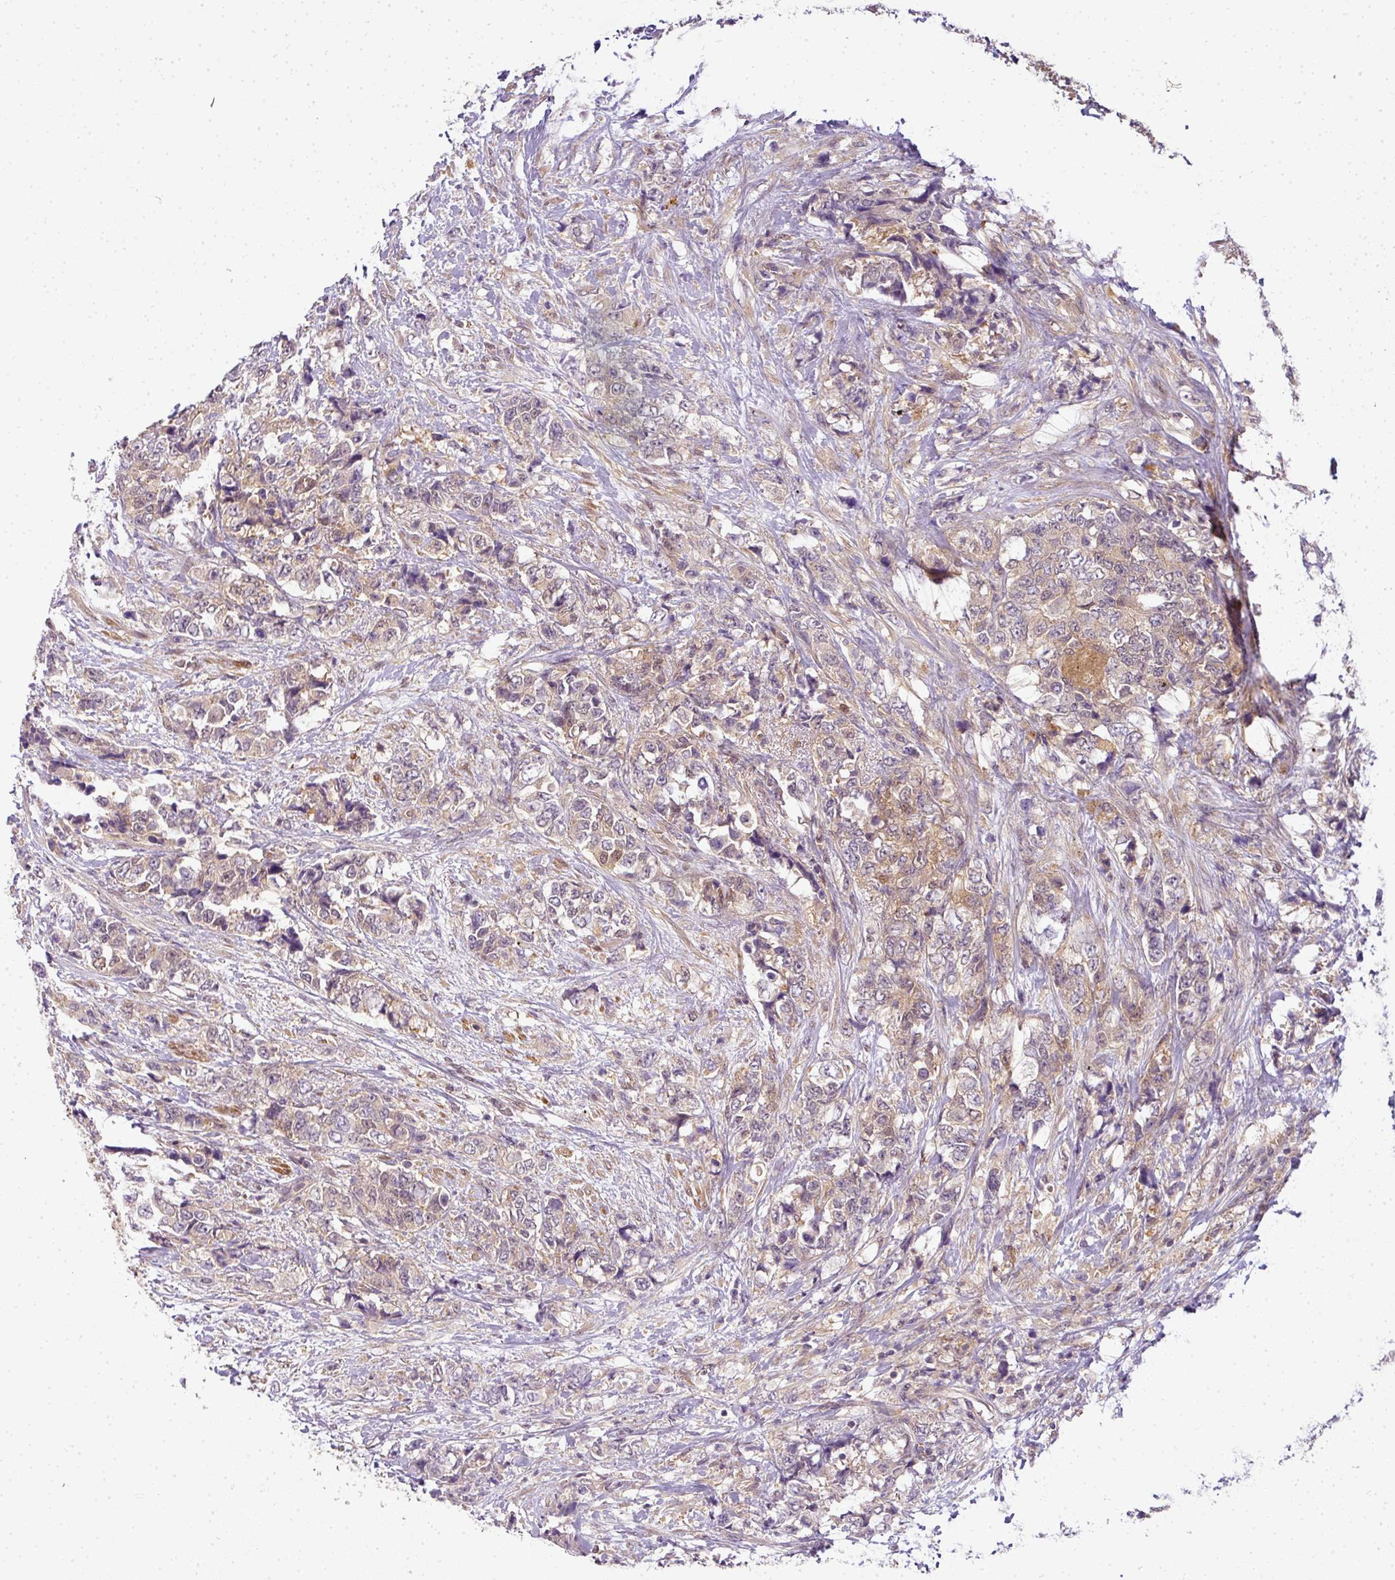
{"staining": {"intensity": "weak", "quantity": "25%-75%", "location": "cytoplasmic/membranous"}, "tissue": "urothelial cancer", "cell_type": "Tumor cells", "image_type": "cancer", "snomed": [{"axis": "morphology", "description": "Urothelial carcinoma, High grade"}, {"axis": "topography", "description": "Urinary bladder"}], "caption": "High-magnification brightfield microscopy of urothelial cancer stained with DAB (brown) and counterstained with hematoxylin (blue). tumor cells exhibit weak cytoplasmic/membranous positivity is identified in approximately25%-75% of cells. Immunohistochemistry stains the protein of interest in brown and the nuclei are stained blue.", "gene": "ADH5", "patient": {"sex": "female", "age": 78}}